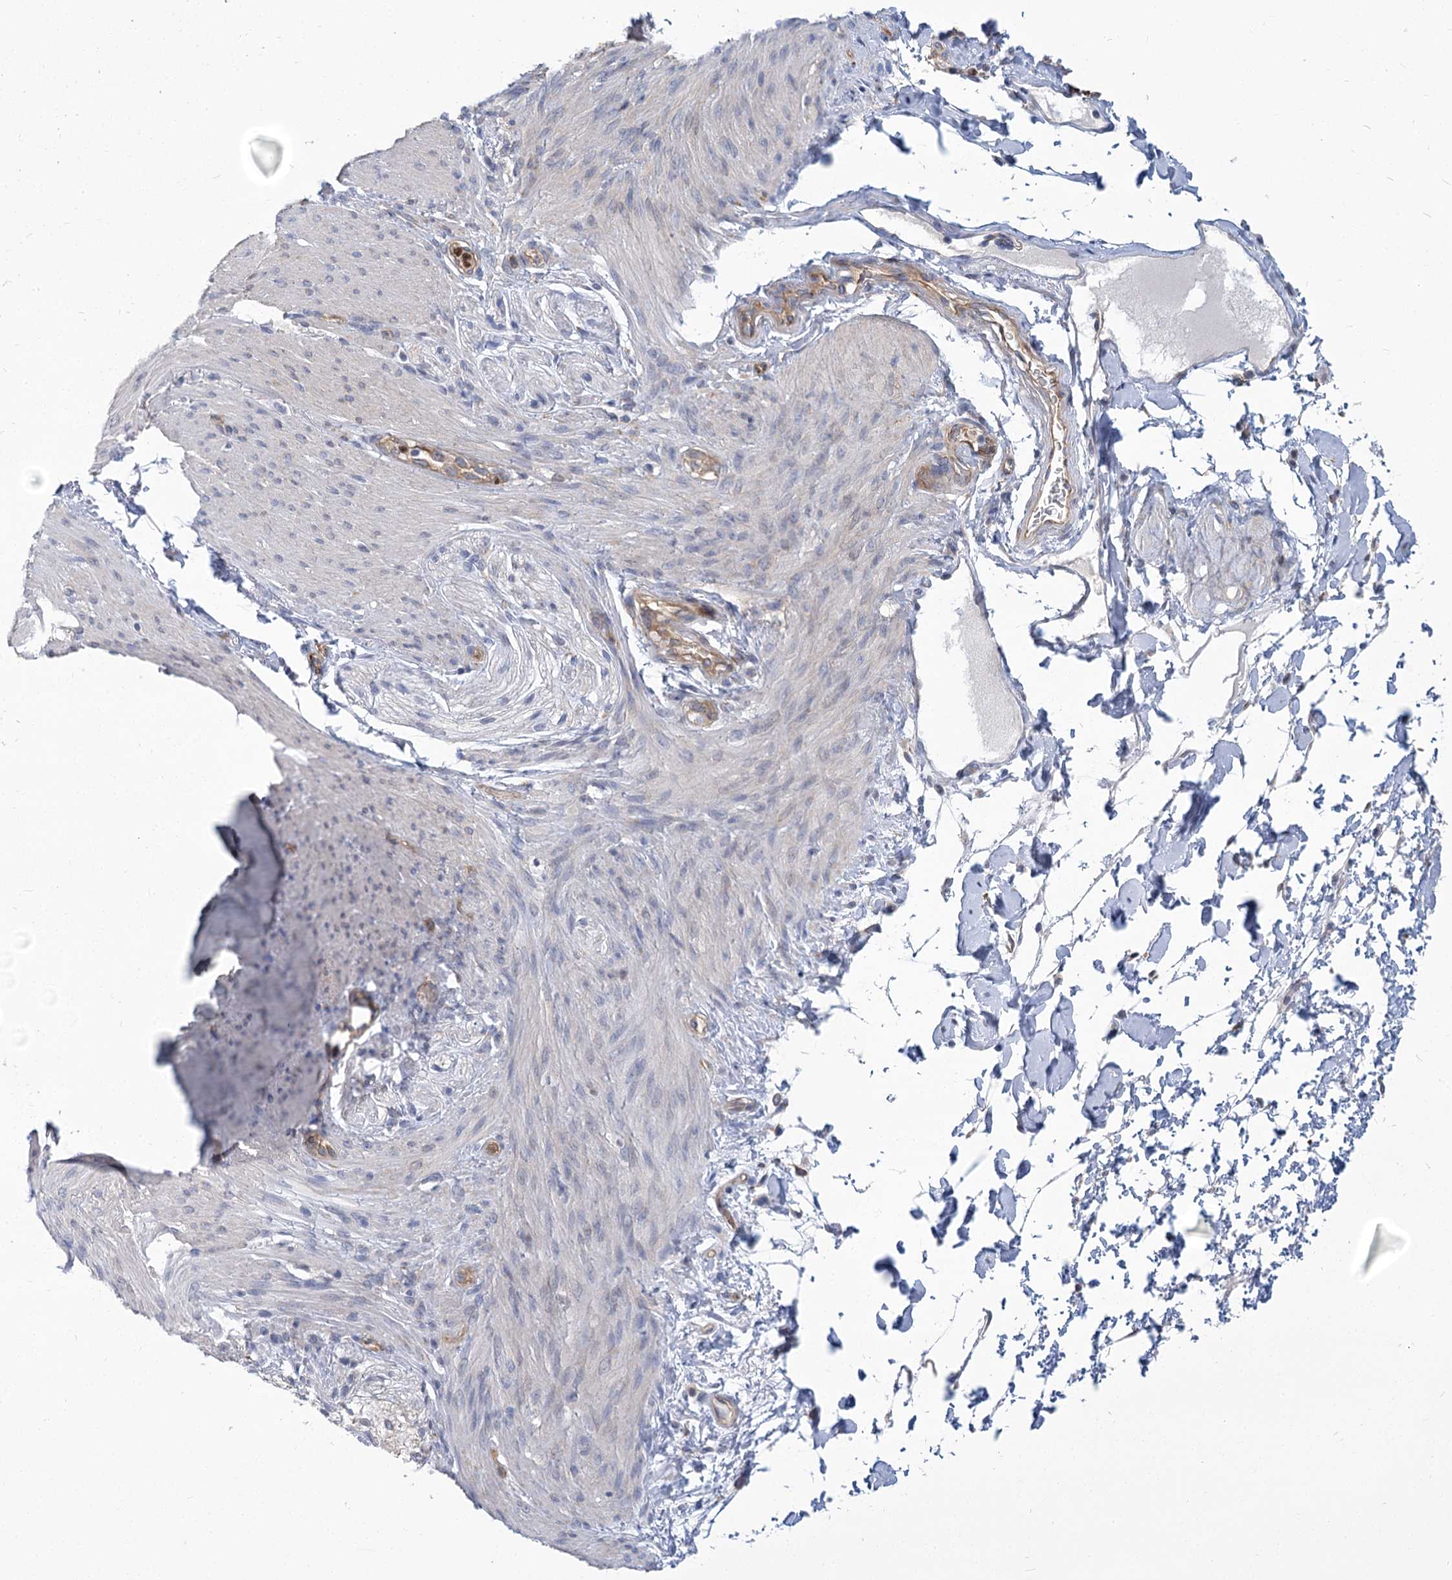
{"staining": {"intensity": "moderate", "quantity": ">75%", "location": "cytoplasmic/membranous"}, "tissue": "adipose tissue", "cell_type": "Adipocytes", "image_type": "normal", "snomed": [{"axis": "morphology", "description": "Normal tissue, NOS"}, {"axis": "topography", "description": "Colon"}, {"axis": "topography", "description": "Peripheral nerve tissue"}], "caption": "Moderate cytoplasmic/membranous positivity is present in approximately >75% of adipocytes in benign adipose tissue.", "gene": "THAP6", "patient": {"sex": "female", "age": 61}}